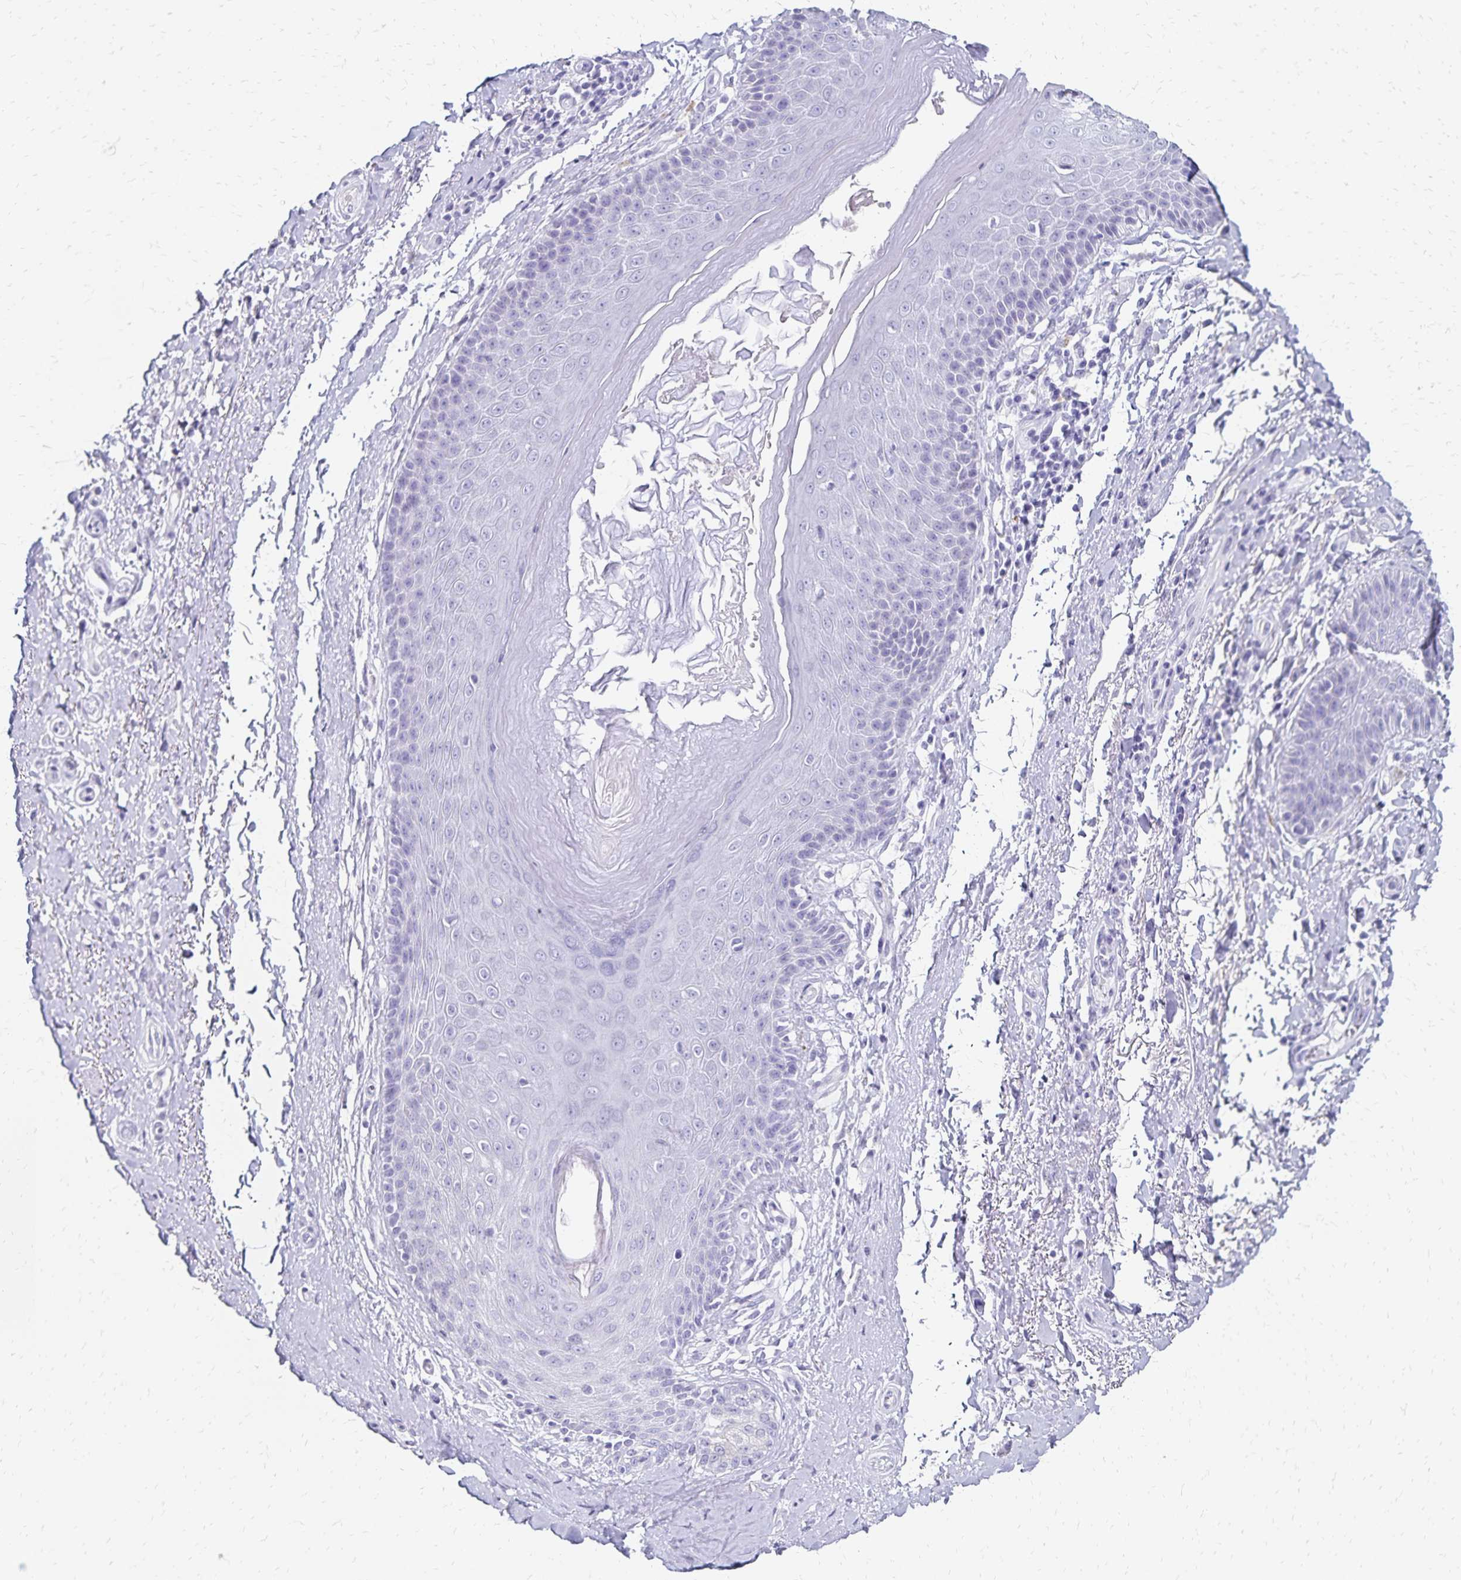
{"staining": {"intensity": "negative", "quantity": "none", "location": "none"}, "tissue": "adipose tissue", "cell_type": "Adipocytes", "image_type": "normal", "snomed": [{"axis": "morphology", "description": "Normal tissue, NOS"}, {"axis": "topography", "description": "Peripheral nerve tissue"}], "caption": "The image reveals no significant positivity in adipocytes of adipose tissue. The staining is performed using DAB (3,3'-diaminobenzidine) brown chromogen with nuclei counter-stained in using hematoxylin.", "gene": "GIP", "patient": {"sex": "male", "age": 51}}